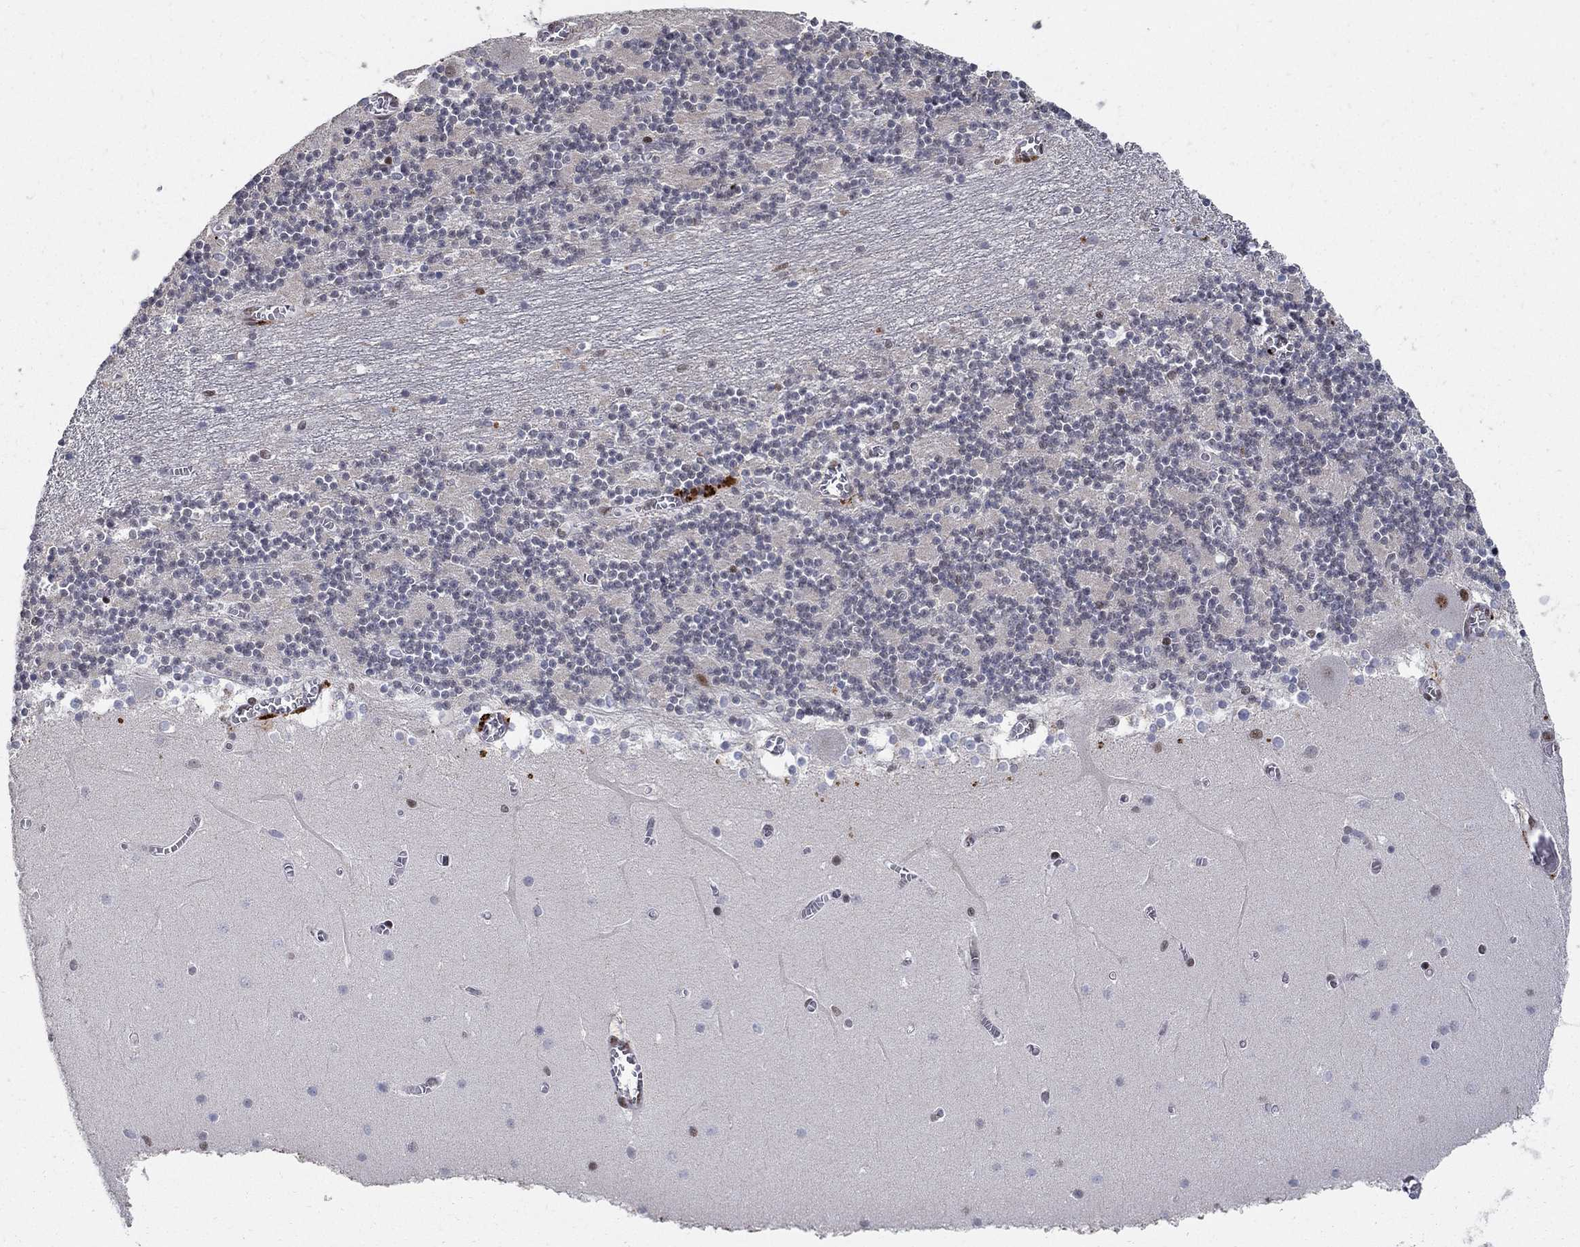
{"staining": {"intensity": "negative", "quantity": "none", "location": "none"}, "tissue": "cerebellum", "cell_type": "Cells in granular layer", "image_type": "normal", "snomed": [{"axis": "morphology", "description": "Normal tissue, NOS"}, {"axis": "topography", "description": "Cerebellum"}], "caption": "High power microscopy image of an immunohistochemistry (IHC) image of unremarkable cerebellum, revealing no significant staining in cells in granular layer.", "gene": "PNISR", "patient": {"sex": "female", "age": 28}}